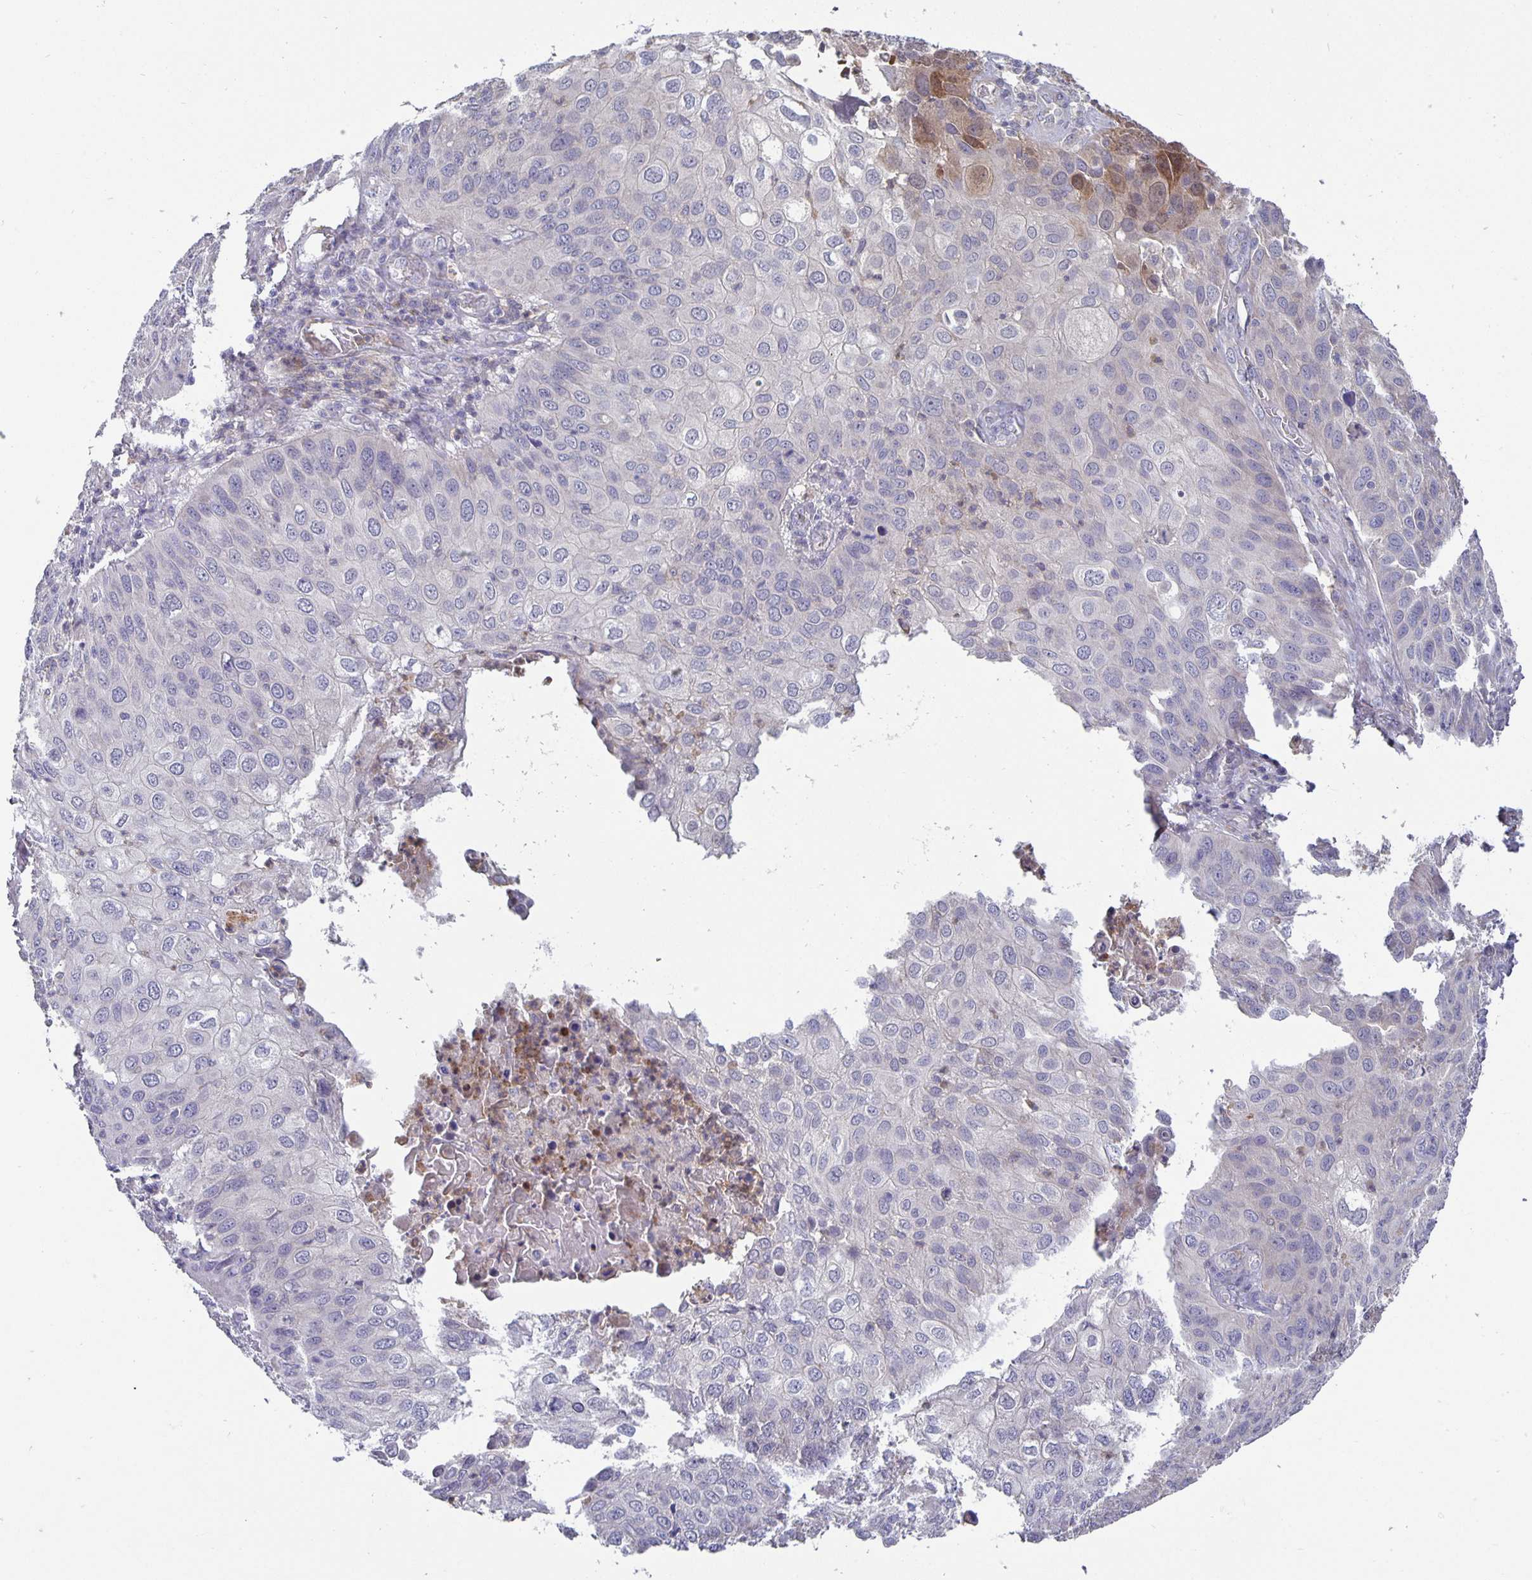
{"staining": {"intensity": "weak", "quantity": "<25%", "location": "cytoplasmic/membranous"}, "tissue": "skin cancer", "cell_type": "Tumor cells", "image_type": "cancer", "snomed": [{"axis": "morphology", "description": "Squamous cell carcinoma, NOS"}, {"axis": "topography", "description": "Skin"}], "caption": "This is a histopathology image of IHC staining of skin squamous cell carcinoma, which shows no expression in tumor cells. (IHC, brightfield microscopy, high magnification).", "gene": "GDF15", "patient": {"sex": "male", "age": 87}}